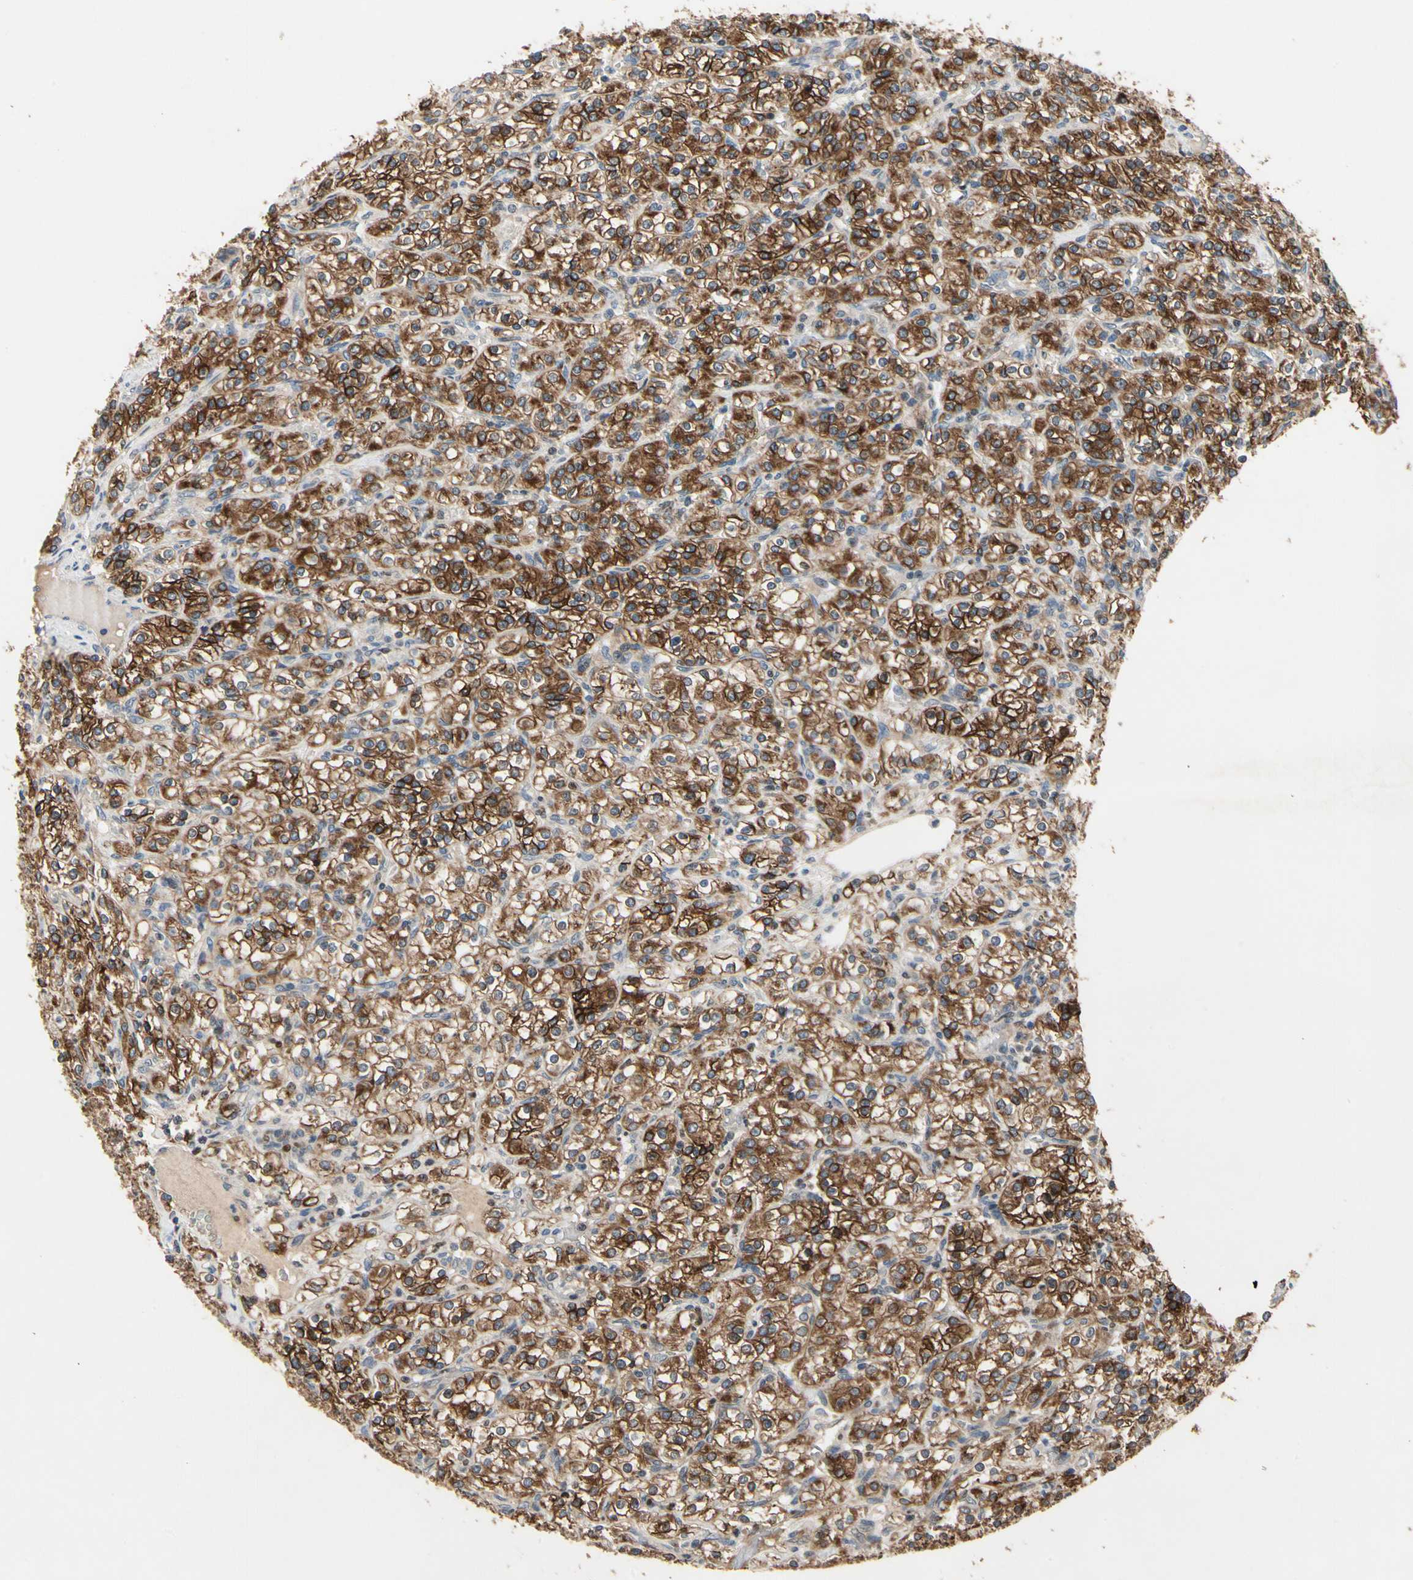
{"staining": {"intensity": "strong", "quantity": ">75%", "location": "cytoplasmic/membranous"}, "tissue": "renal cancer", "cell_type": "Tumor cells", "image_type": "cancer", "snomed": [{"axis": "morphology", "description": "Adenocarcinoma, NOS"}, {"axis": "topography", "description": "Kidney"}], "caption": "A brown stain shows strong cytoplasmic/membranous positivity of a protein in renal adenocarcinoma tumor cells.", "gene": "CGREF1", "patient": {"sex": "male", "age": 77}}